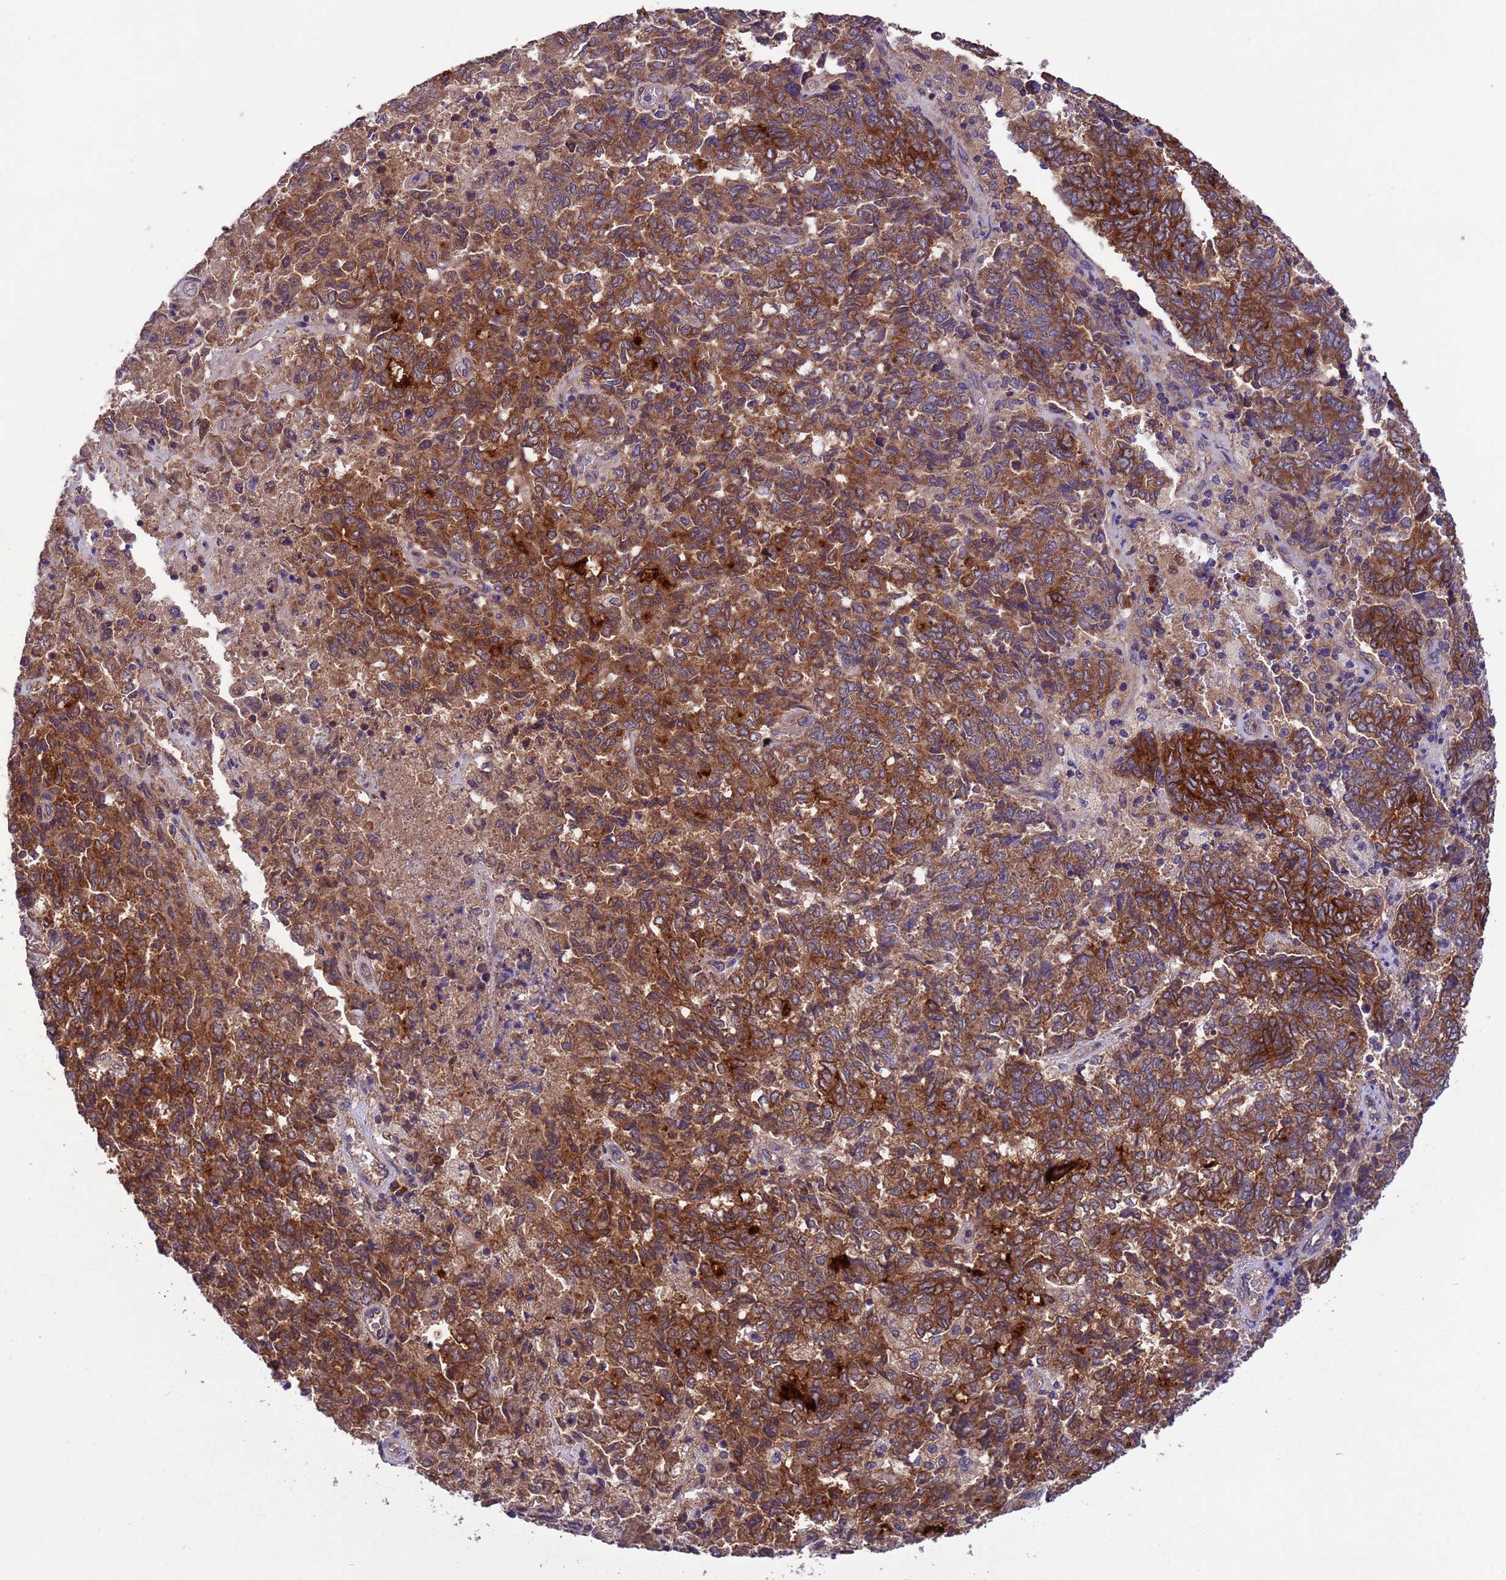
{"staining": {"intensity": "strong", "quantity": ">75%", "location": "cytoplasmic/membranous"}, "tissue": "endometrial cancer", "cell_type": "Tumor cells", "image_type": "cancer", "snomed": [{"axis": "morphology", "description": "Adenocarcinoma, NOS"}, {"axis": "topography", "description": "Endometrium"}], "caption": "Endometrial adenocarcinoma was stained to show a protein in brown. There is high levels of strong cytoplasmic/membranous positivity in about >75% of tumor cells.", "gene": "ARHGAP12", "patient": {"sex": "female", "age": 80}}